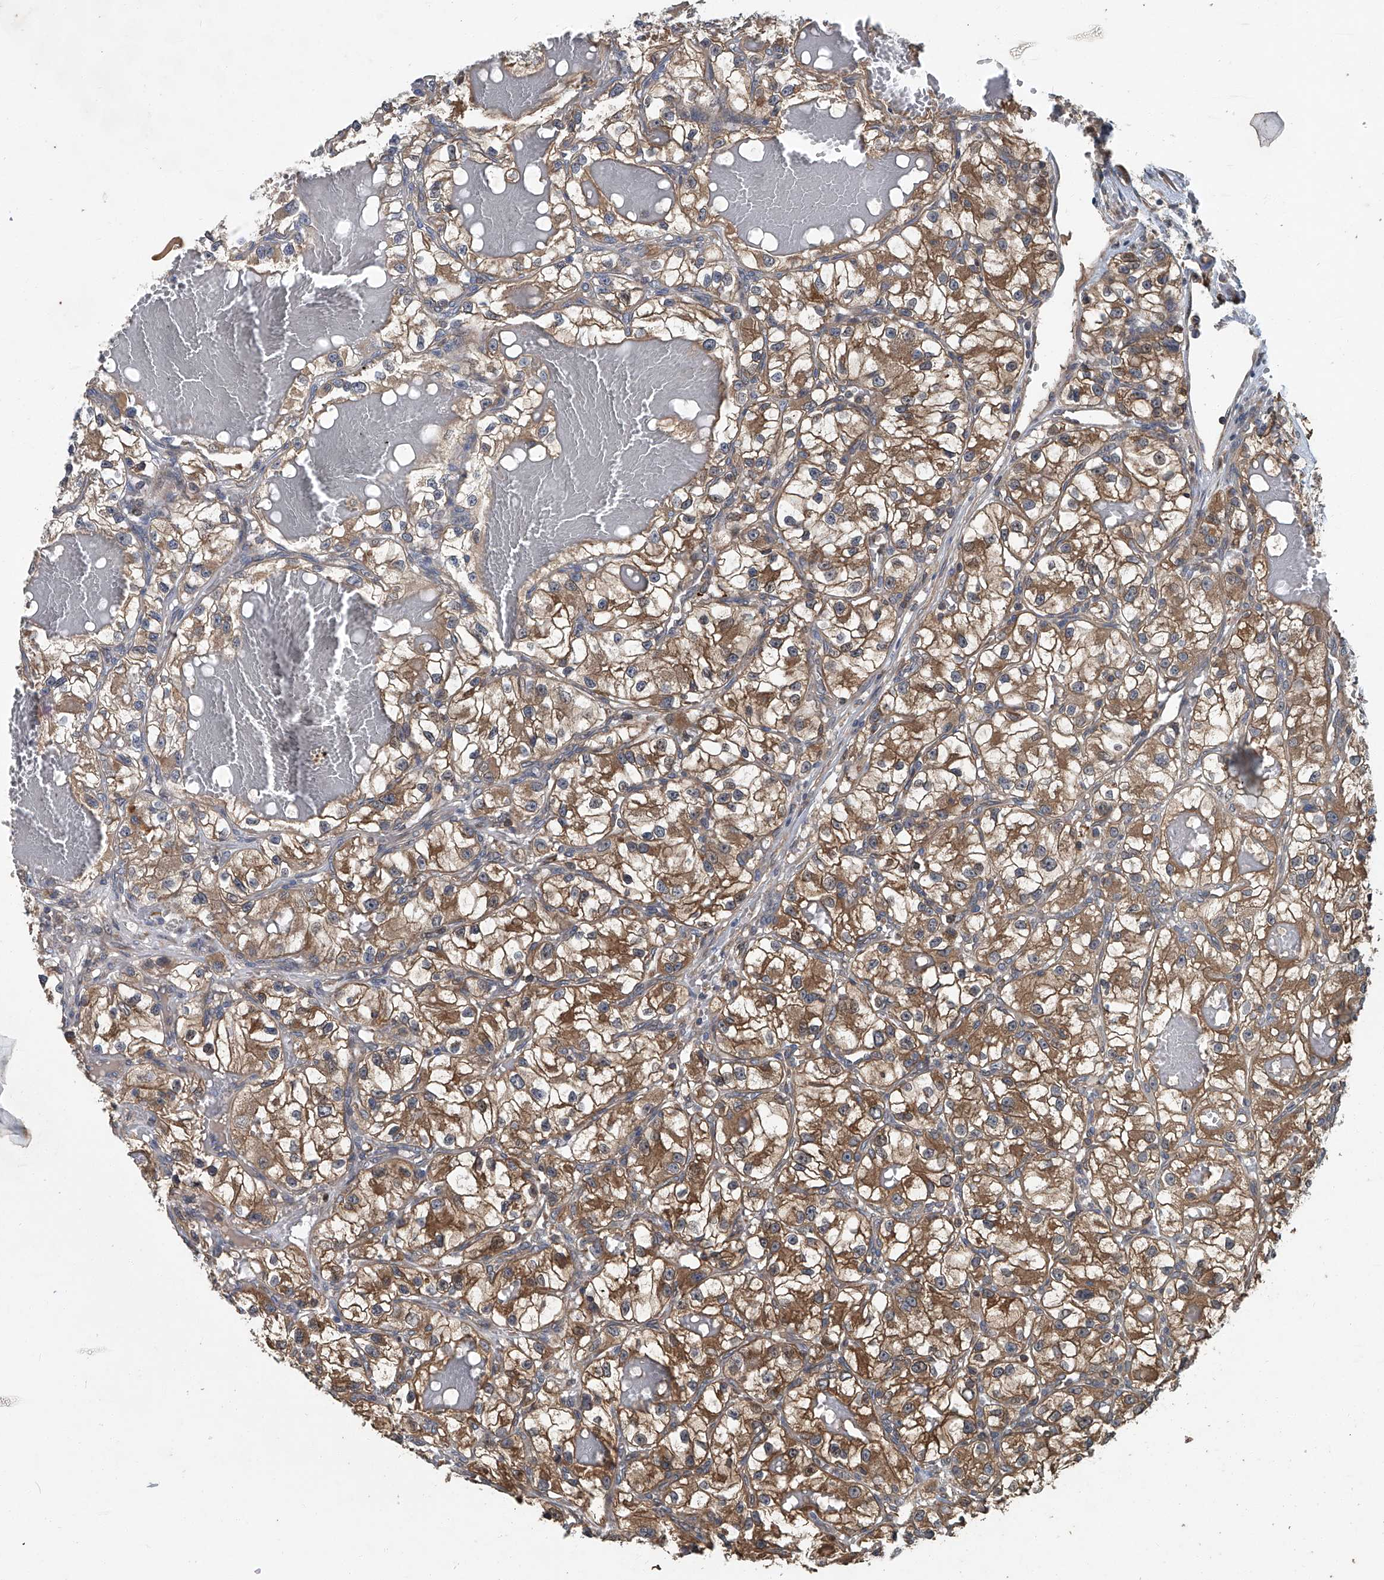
{"staining": {"intensity": "moderate", "quantity": ">75%", "location": "cytoplasmic/membranous"}, "tissue": "renal cancer", "cell_type": "Tumor cells", "image_type": "cancer", "snomed": [{"axis": "morphology", "description": "Adenocarcinoma, NOS"}, {"axis": "topography", "description": "Kidney"}], "caption": "Renal cancer (adenocarcinoma) was stained to show a protein in brown. There is medium levels of moderate cytoplasmic/membranous expression in about >75% of tumor cells.", "gene": "ANKRD34A", "patient": {"sex": "female", "age": 57}}